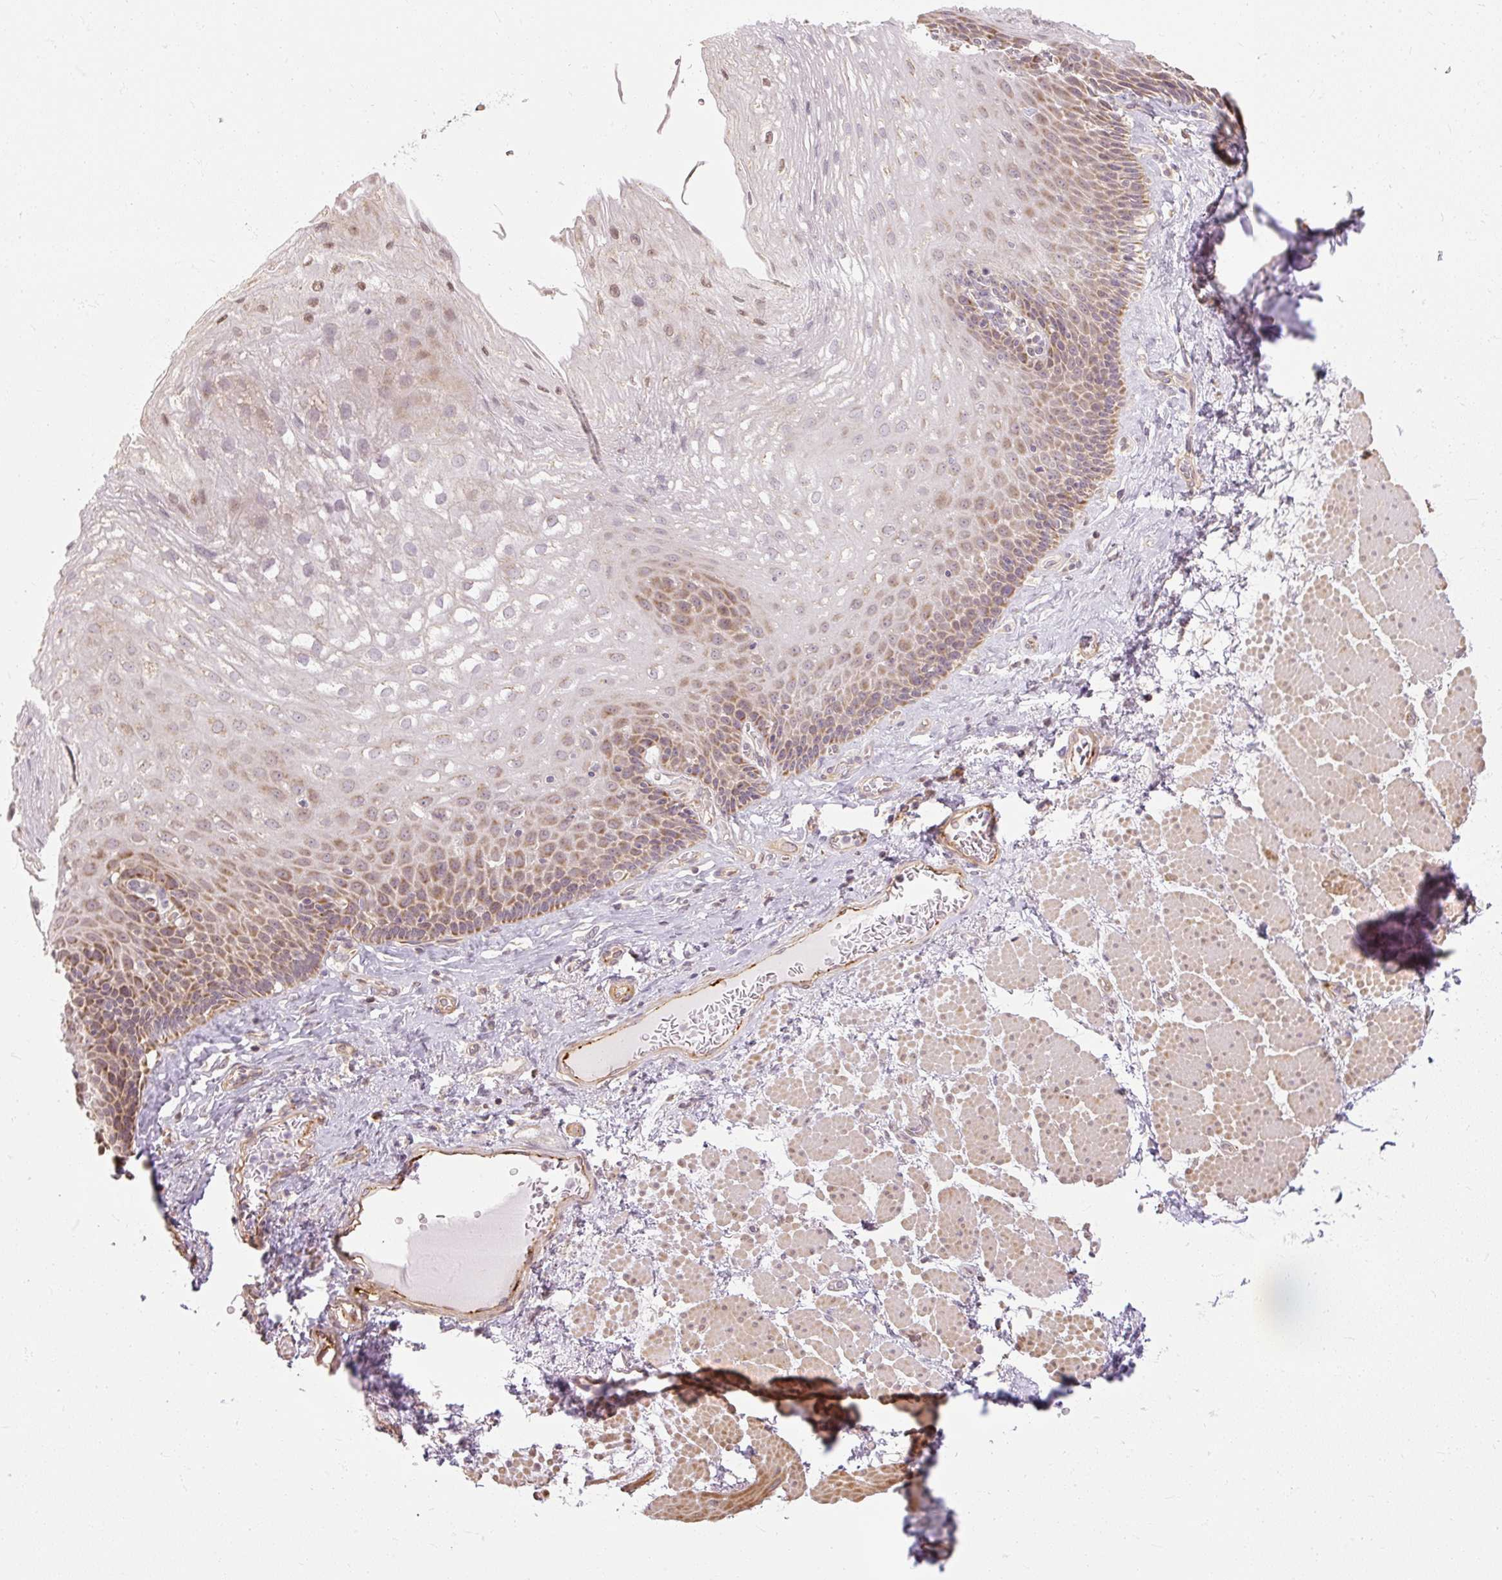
{"staining": {"intensity": "moderate", "quantity": "25%-75%", "location": "cytoplasmic/membranous,nuclear"}, "tissue": "esophagus", "cell_type": "Squamous epithelial cells", "image_type": "normal", "snomed": [{"axis": "morphology", "description": "Normal tissue, NOS"}, {"axis": "topography", "description": "Esophagus"}], "caption": "Normal esophagus shows moderate cytoplasmic/membranous,nuclear positivity in about 25%-75% of squamous epithelial cells, visualized by immunohistochemistry.", "gene": "RB1CC1", "patient": {"sex": "female", "age": 66}}